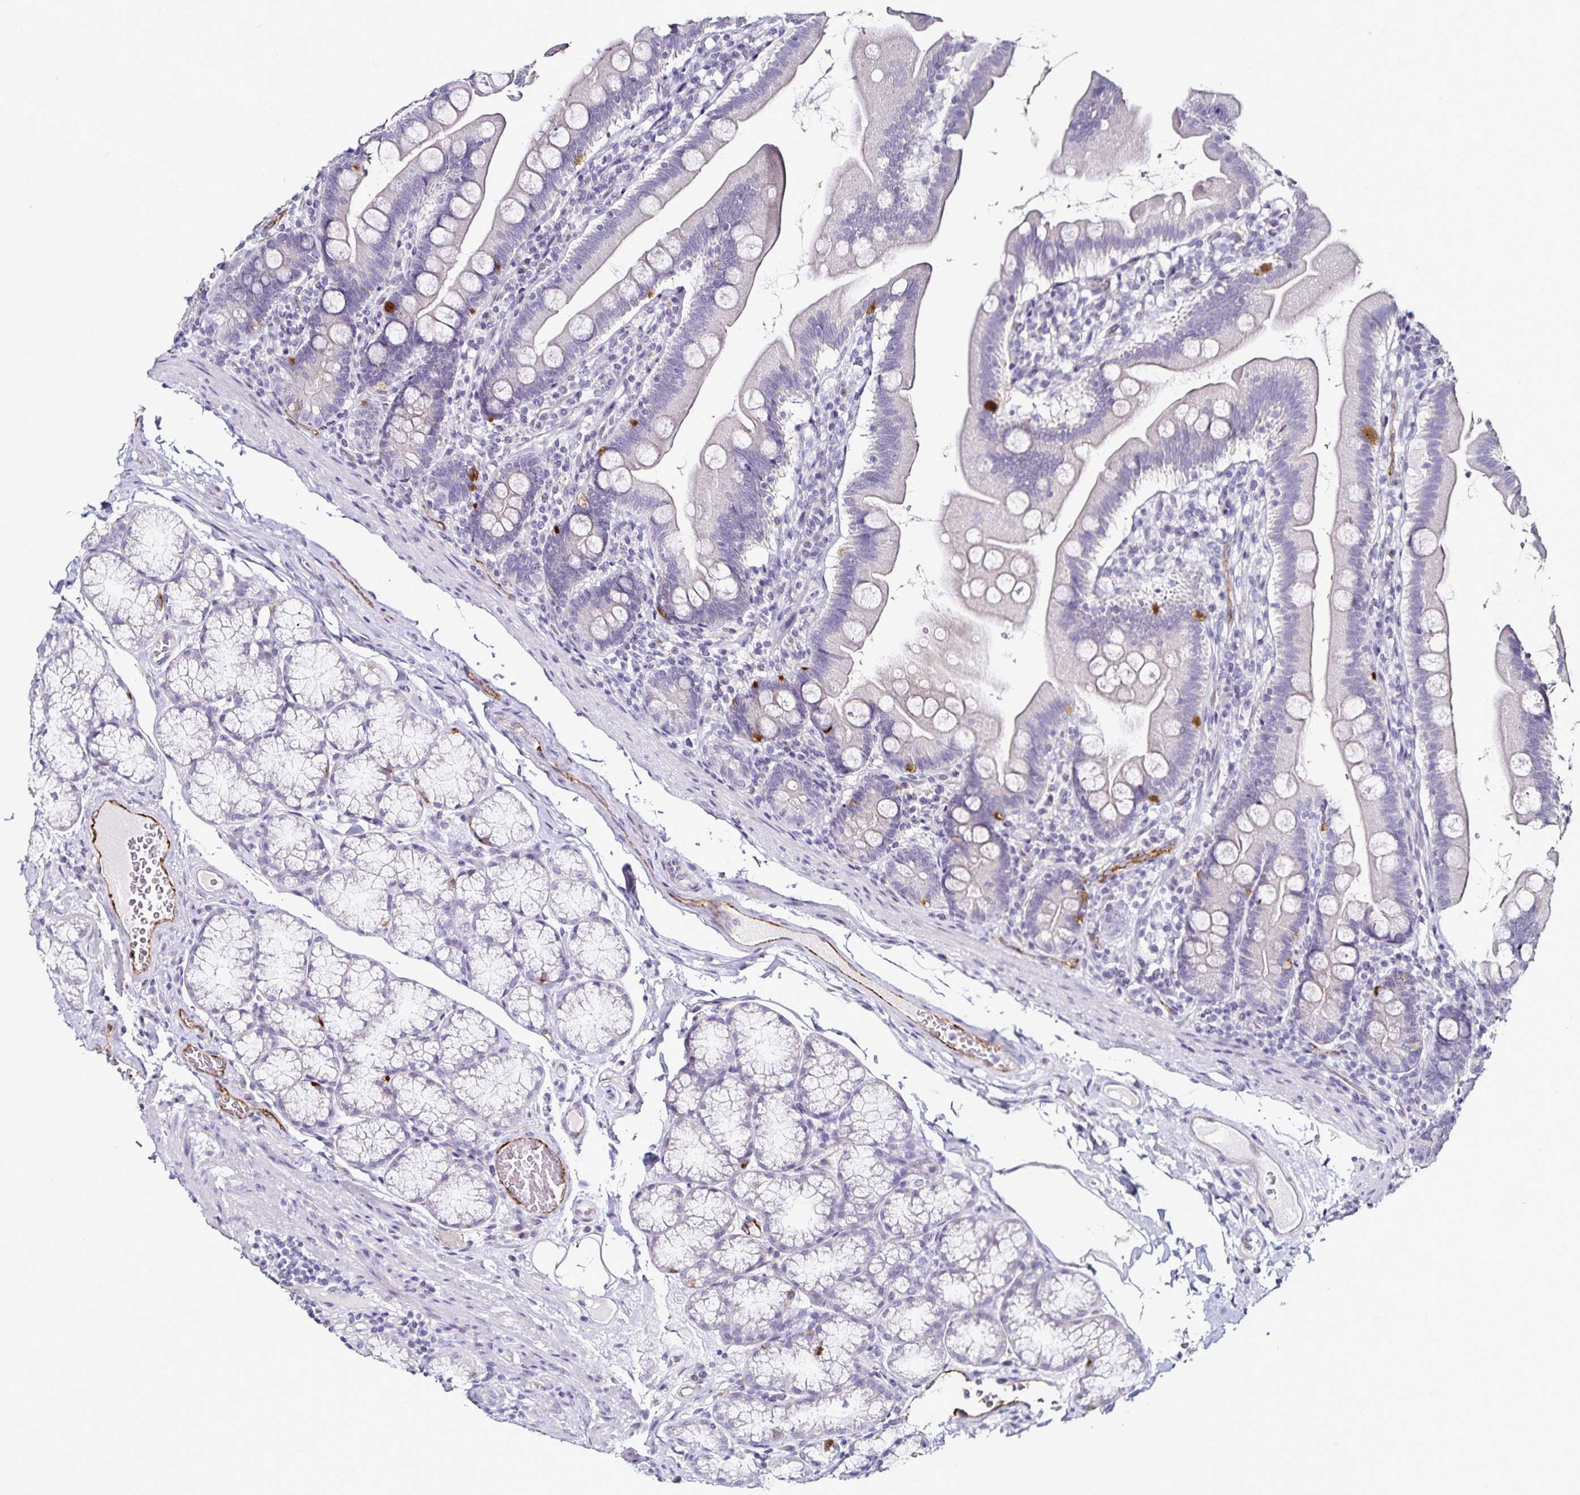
{"staining": {"intensity": "strong", "quantity": "<25%", "location": "cytoplasmic/membranous"}, "tissue": "duodenum", "cell_type": "Glandular cells", "image_type": "normal", "snomed": [{"axis": "morphology", "description": "Normal tissue, NOS"}, {"axis": "topography", "description": "Duodenum"}], "caption": "Strong cytoplasmic/membranous staining for a protein is present in approximately <25% of glandular cells of normal duodenum using immunohistochemistry (IHC).", "gene": "TSPAN7", "patient": {"sex": "female", "age": 67}}